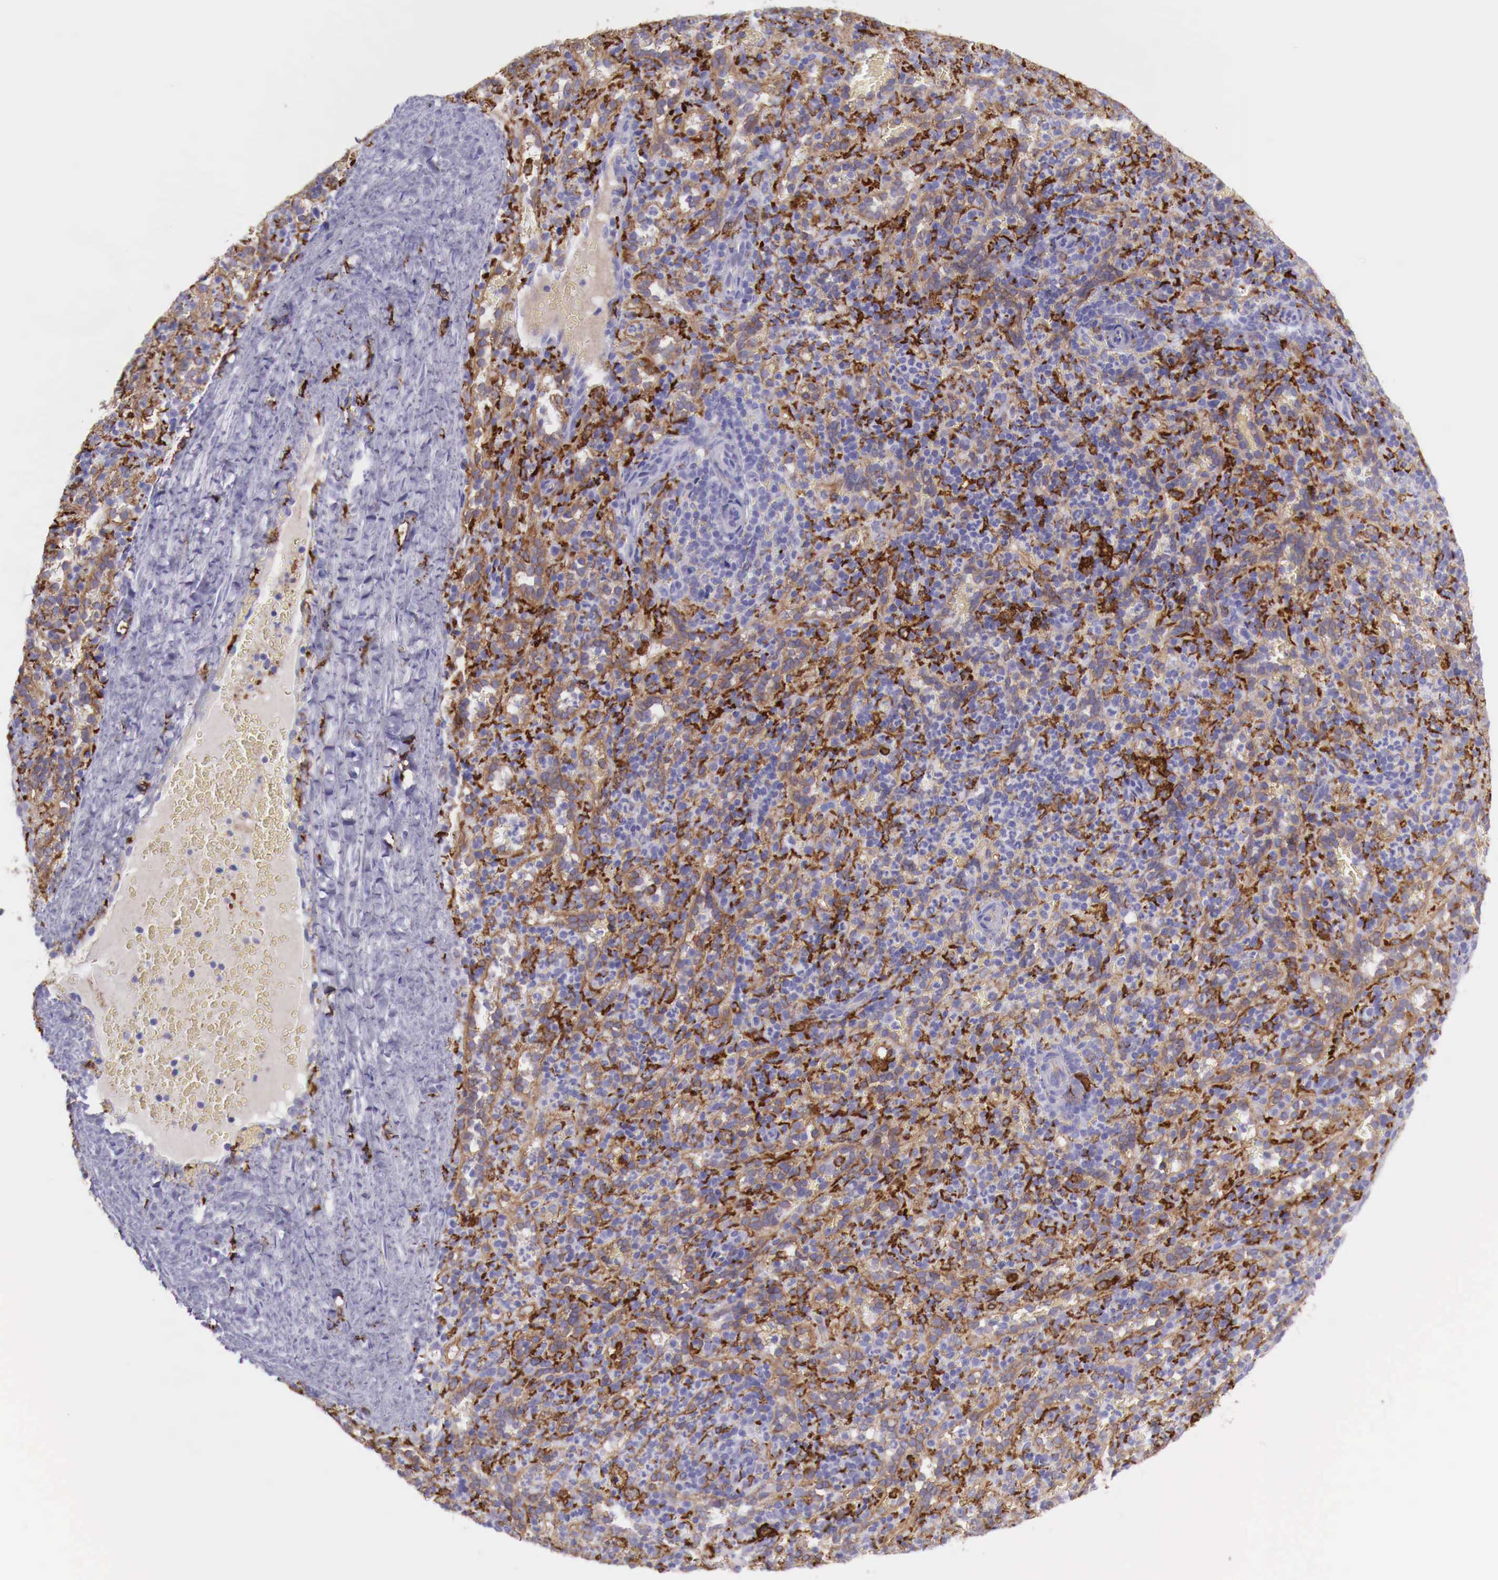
{"staining": {"intensity": "moderate", "quantity": "25%-75%", "location": "cytoplasmic/membranous"}, "tissue": "spleen", "cell_type": "Cells in red pulp", "image_type": "normal", "snomed": [{"axis": "morphology", "description": "Normal tissue, NOS"}, {"axis": "topography", "description": "Spleen"}], "caption": "The image reveals immunohistochemical staining of benign spleen. There is moderate cytoplasmic/membranous staining is present in about 25%-75% of cells in red pulp. (brown staining indicates protein expression, while blue staining denotes nuclei).", "gene": "MSR1", "patient": {"sex": "female", "age": 21}}